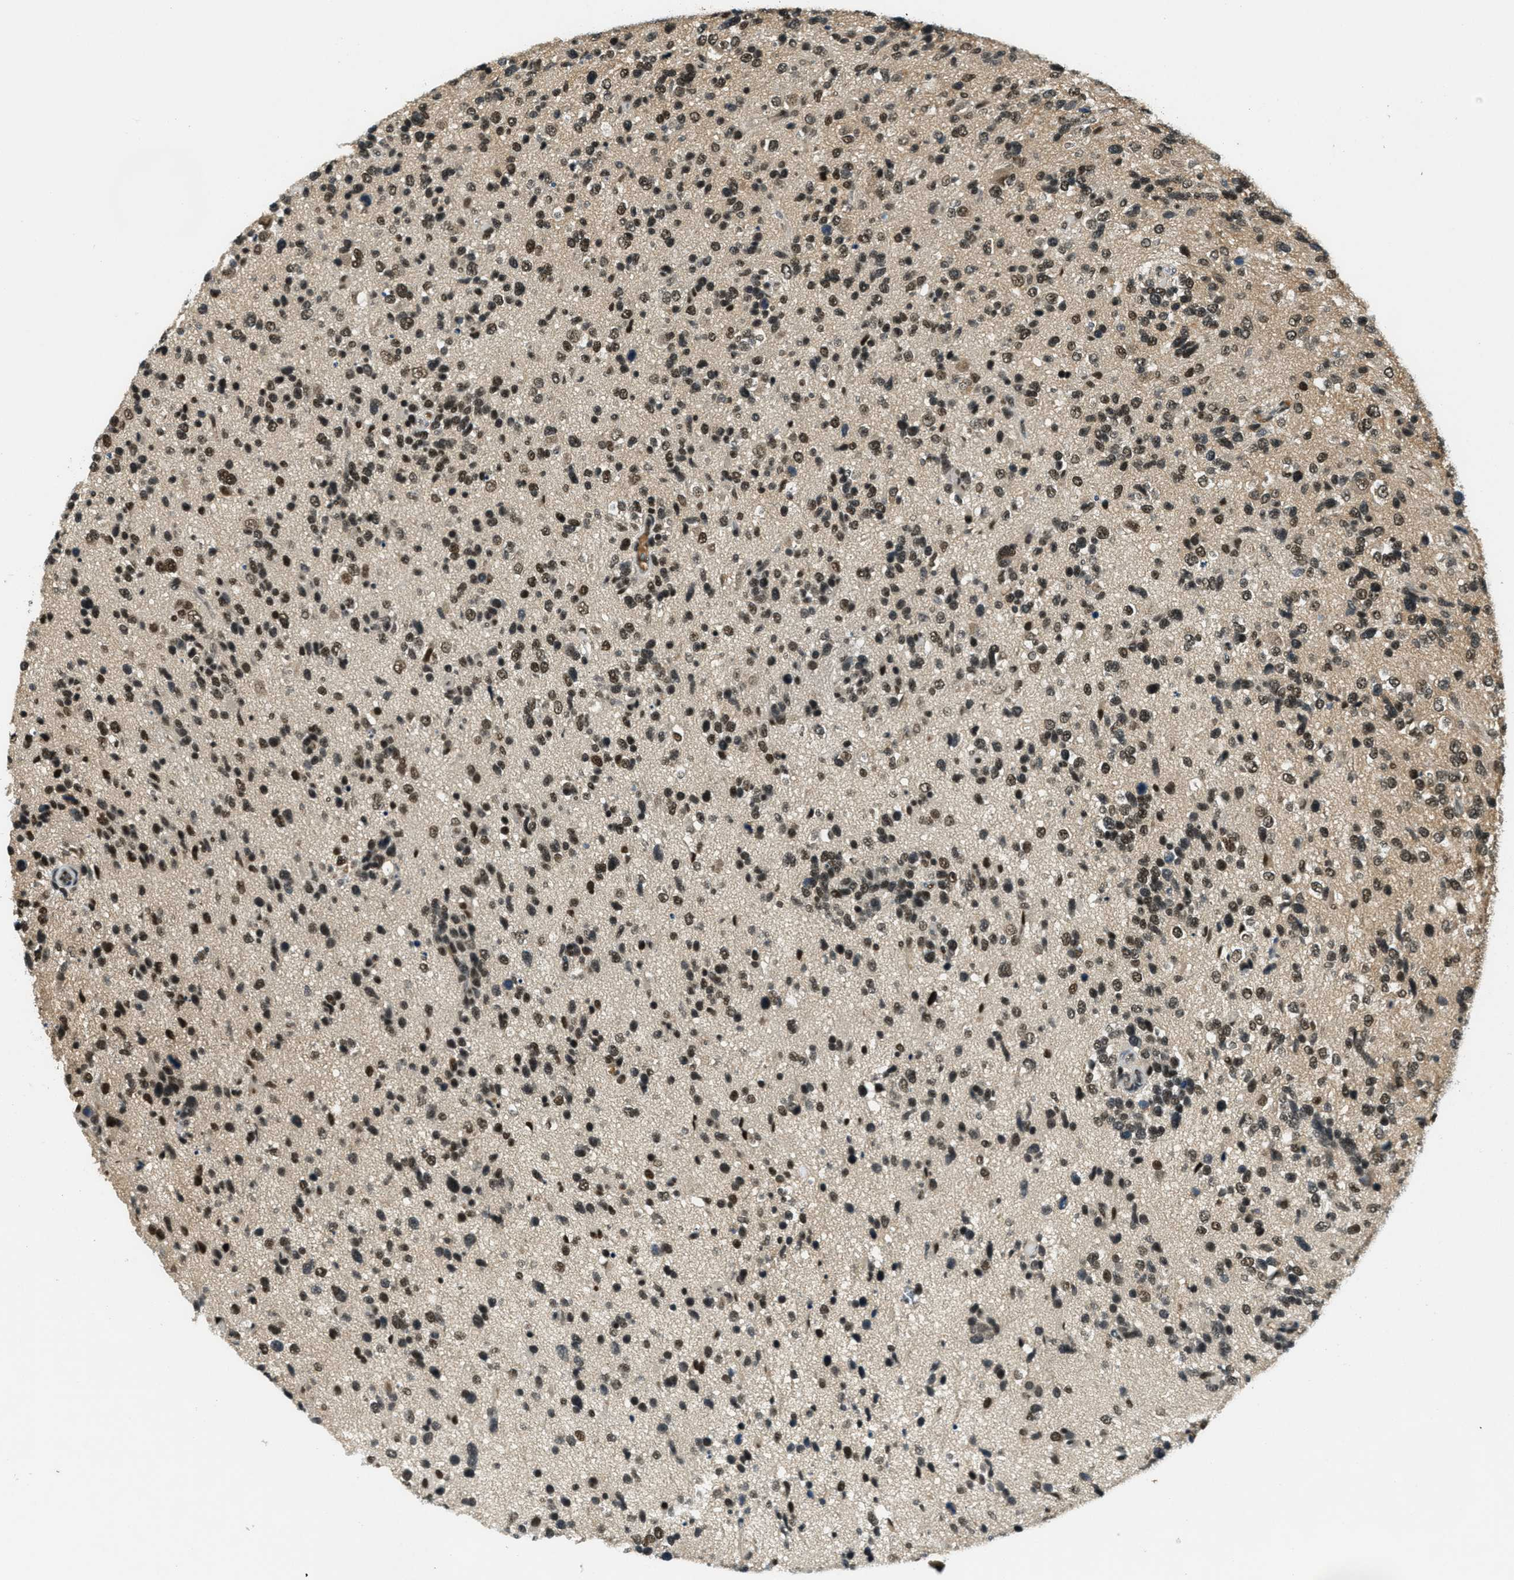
{"staining": {"intensity": "strong", "quantity": ">75%", "location": "nuclear"}, "tissue": "glioma", "cell_type": "Tumor cells", "image_type": "cancer", "snomed": [{"axis": "morphology", "description": "Glioma, malignant, High grade"}, {"axis": "topography", "description": "Brain"}], "caption": "Protein staining by immunohistochemistry shows strong nuclear positivity in approximately >75% of tumor cells in glioma.", "gene": "ZNF148", "patient": {"sex": "female", "age": 58}}